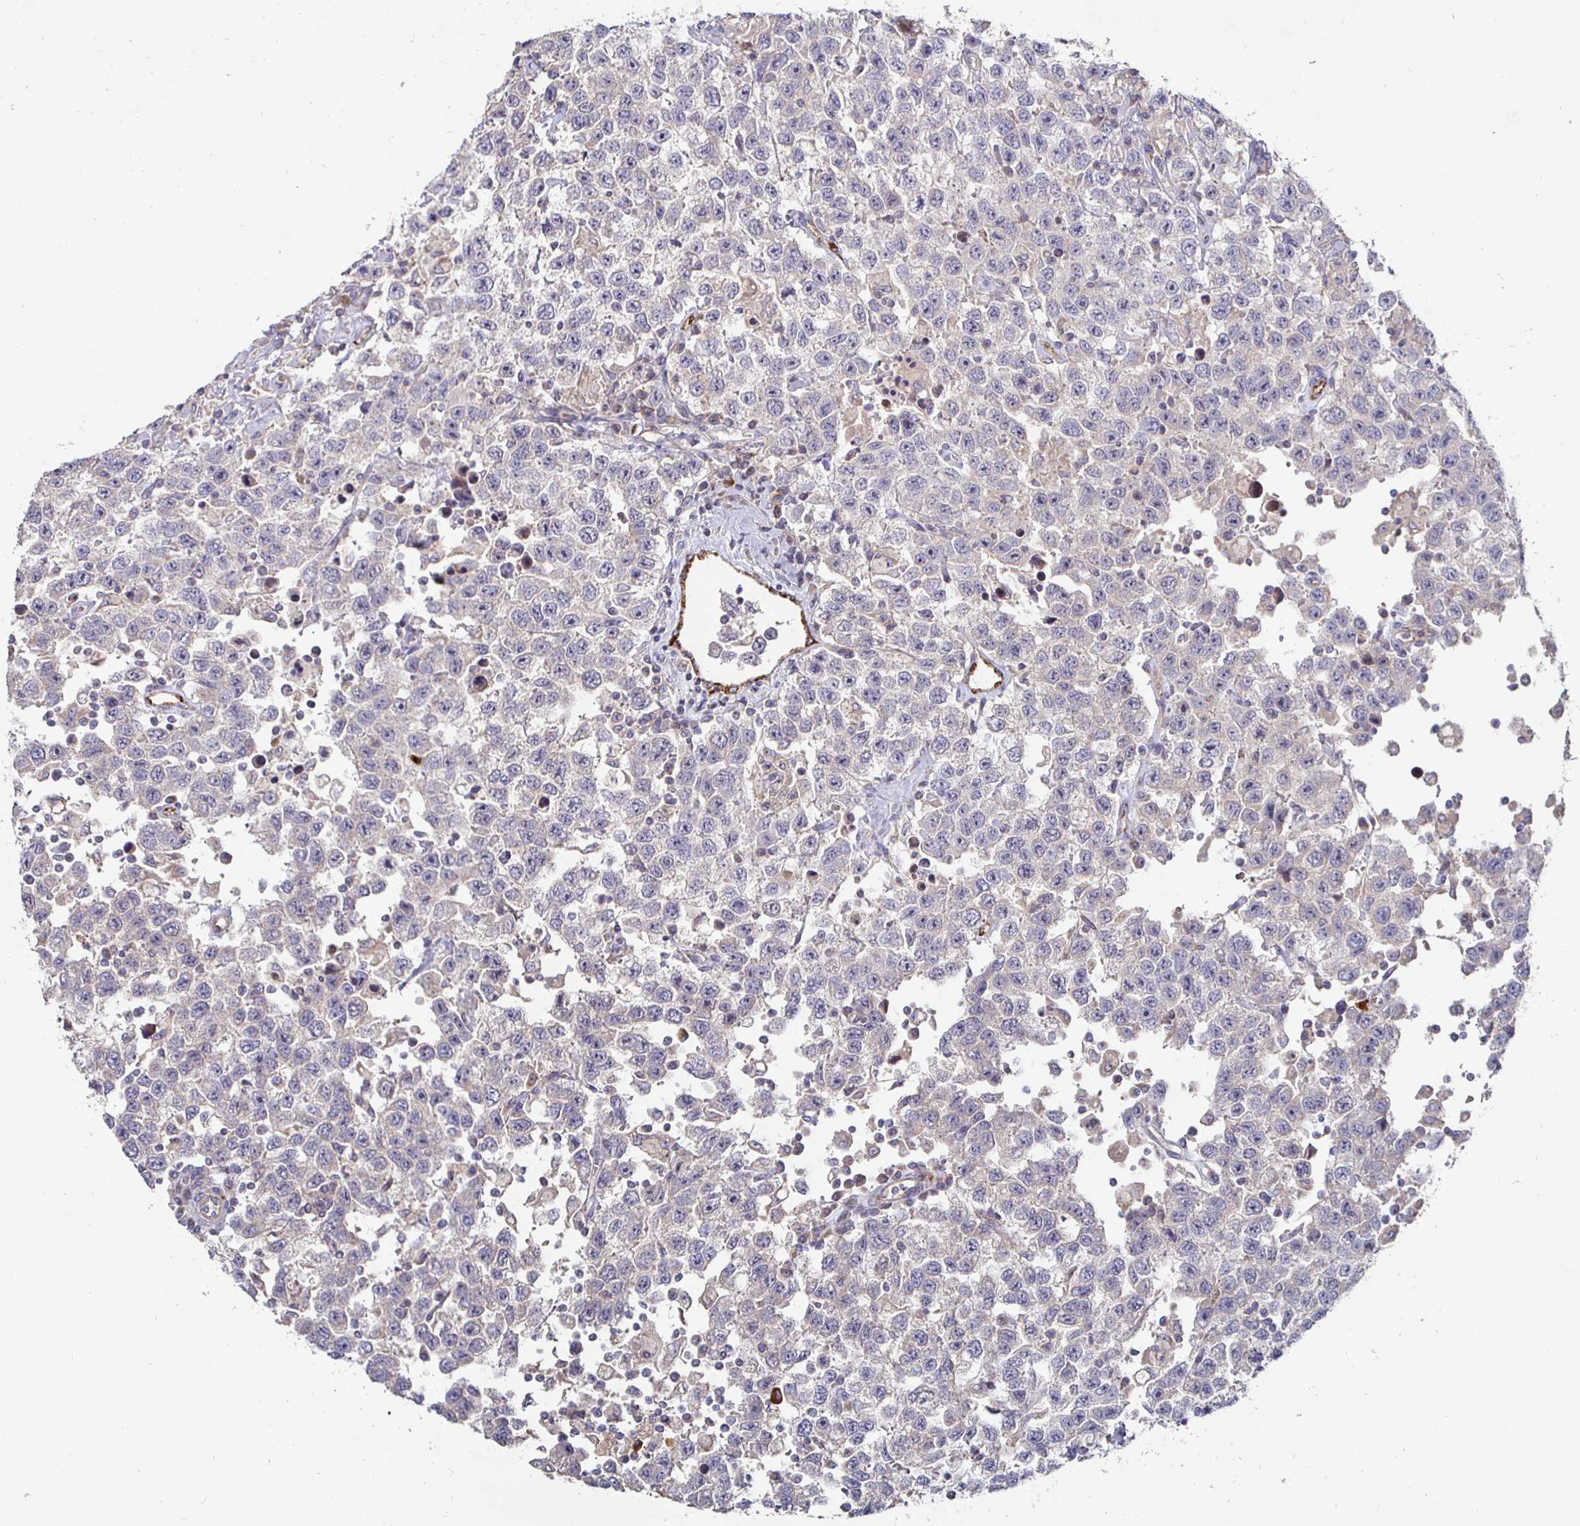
{"staining": {"intensity": "negative", "quantity": "none", "location": "none"}, "tissue": "testis cancer", "cell_type": "Tumor cells", "image_type": "cancer", "snomed": [{"axis": "morphology", "description": "Seminoma, NOS"}, {"axis": "topography", "description": "Testis"}], "caption": "This is a photomicrograph of immunohistochemistry (IHC) staining of testis cancer (seminoma), which shows no positivity in tumor cells.", "gene": "NRSN1", "patient": {"sex": "male", "age": 41}}